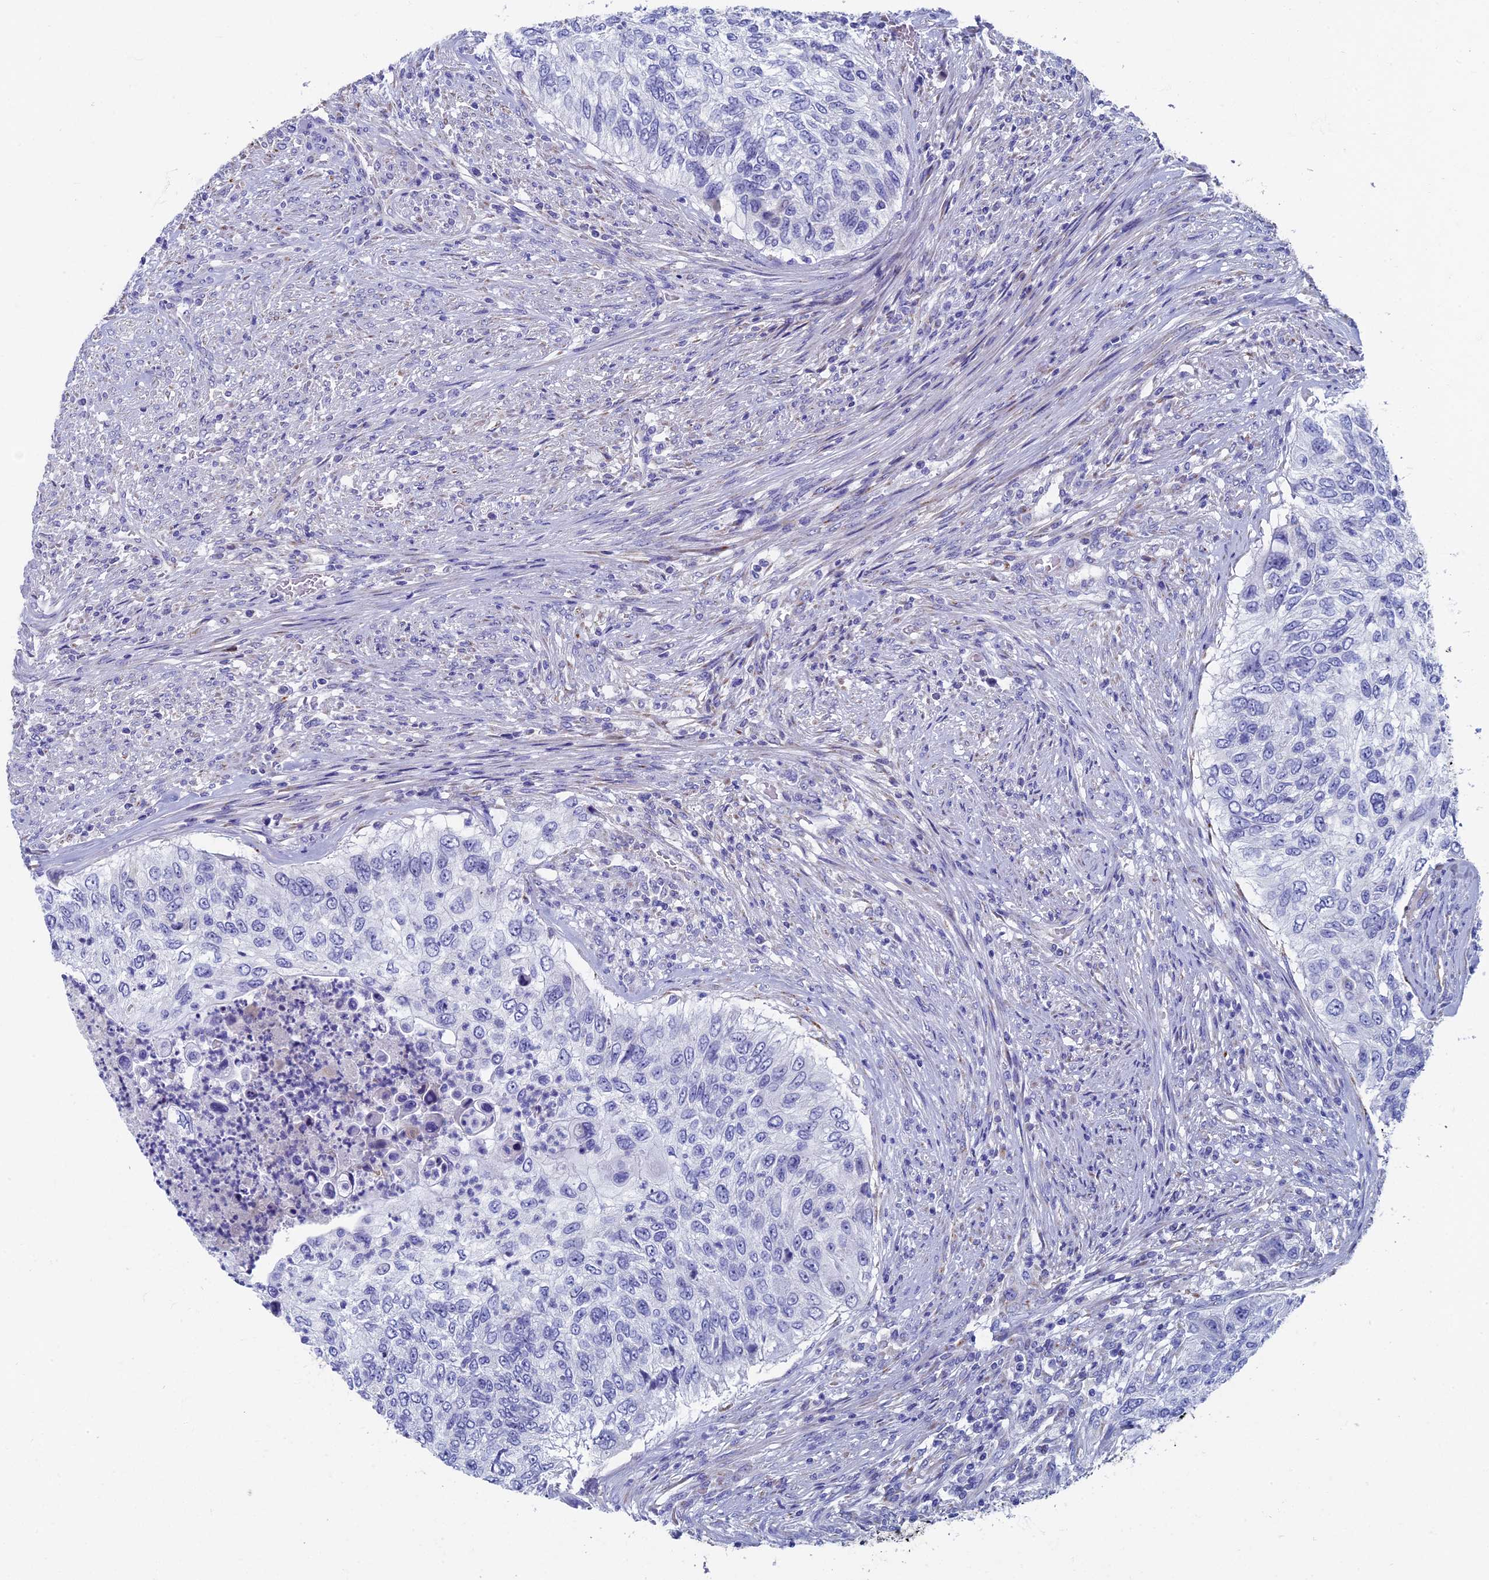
{"staining": {"intensity": "negative", "quantity": "none", "location": "none"}, "tissue": "urothelial cancer", "cell_type": "Tumor cells", "image_type": "cancer", "snomed": [{"axis": "morphology", "description": "Urothelial carcinoma, High grade"}, {"axis": "topography", "description": "Urinary bladder"}], "caption": "Tumor cells are negative for brown protein staining in high-grade urothelial carcinoma.", "gene": "OAT", "patient": {"sex": "female", "age": 60}}